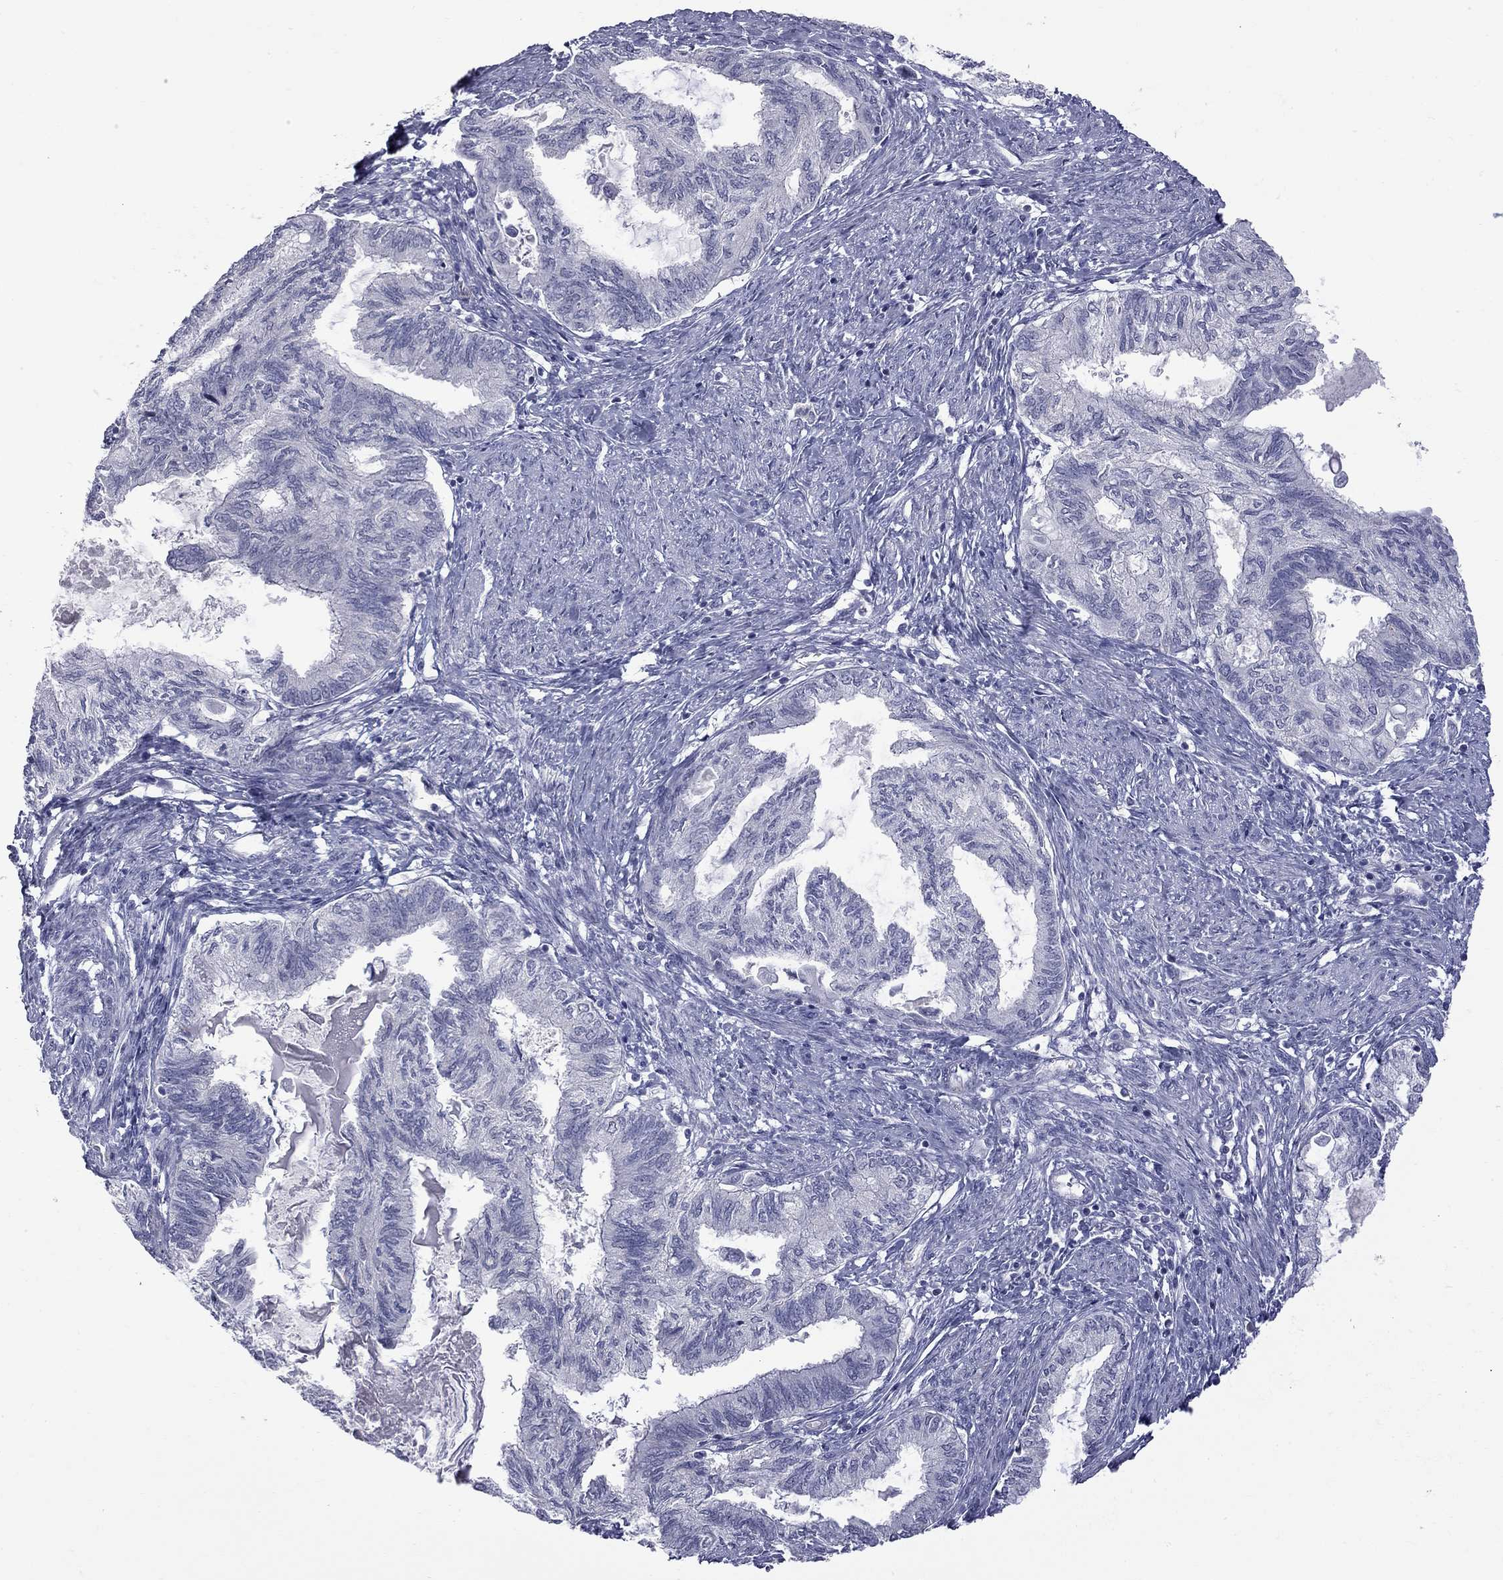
{"staining": {"intensity": "negative", "quantity": "none", "location": "none"}, "tissue": "endometrial cancer", "cell_type": "Tumor cells", "image_type": "cancer", "snomed": [{"axis": "morphology", "description": "Adenocarcinoma, NOS"}, {"axis": "topography", "description": "Endometrium"}], "caption": "An immunohistochemistry photomicrograph of adenocarcinoma (endometrial) is shown. There is no staining in tumor cells of adenocarcinoma (endometrial).", "gene": "GSG1L", "patient": {"sex": "female", "age": 86}}